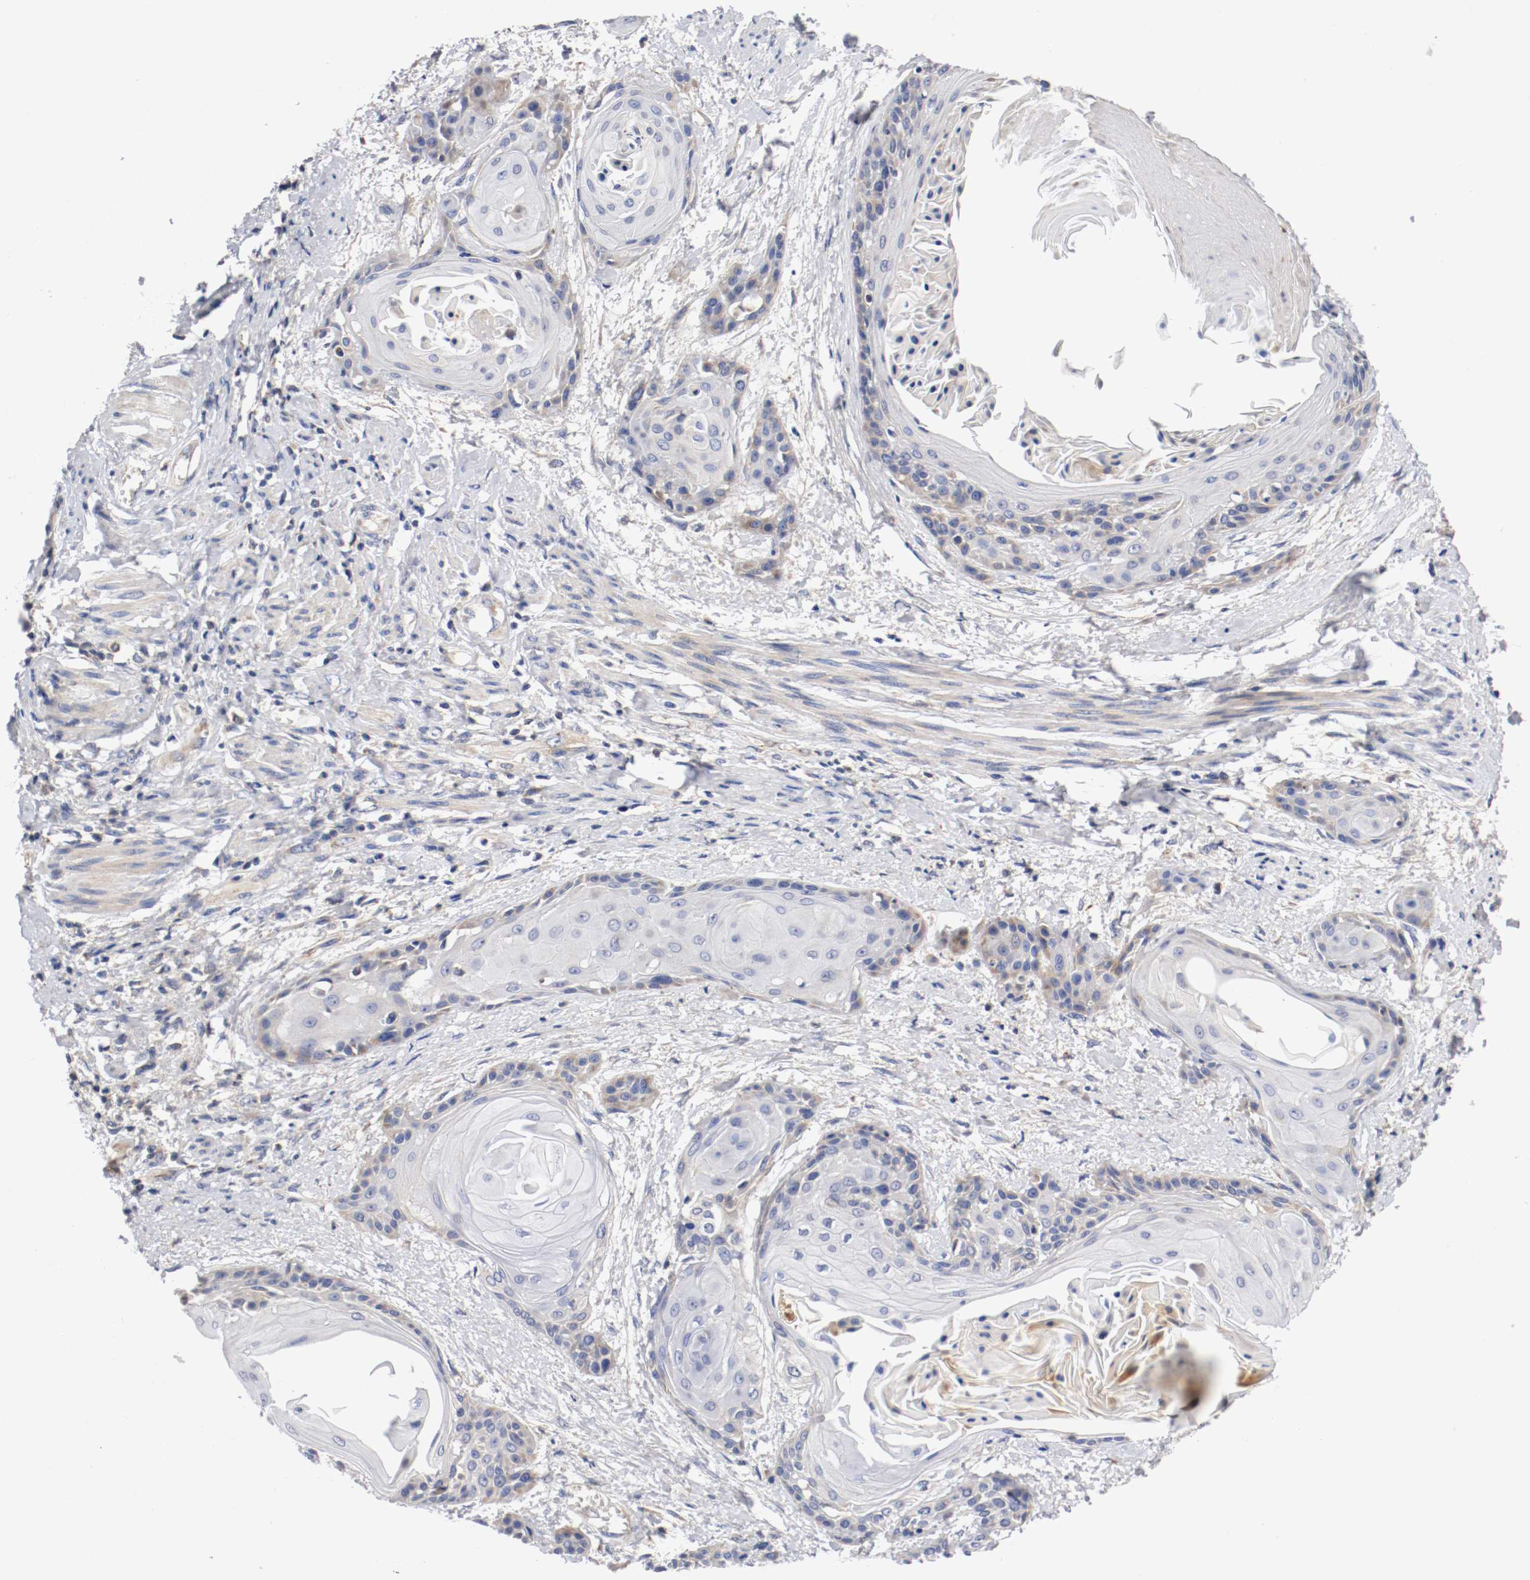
{"staining": {"intensity": "negative", "quantity": "none", "location": "none"}, "tissue": "cervical cancer", "cell_type": "Tumor cells", "image_type": "cancer", "snomed": [{"axis": "morphology", "description": "Squamous cell carcinoma, NOS"}, {"axis": "topography", "description": "Cervix"}], "caption": "Immunohistochemistry of human cervical cancer (squamous cell carcinoma) demonstrates no positivity in tumor cells.", "gene": "PCSK6", "patient": {"sex": "female", "age": 57}}